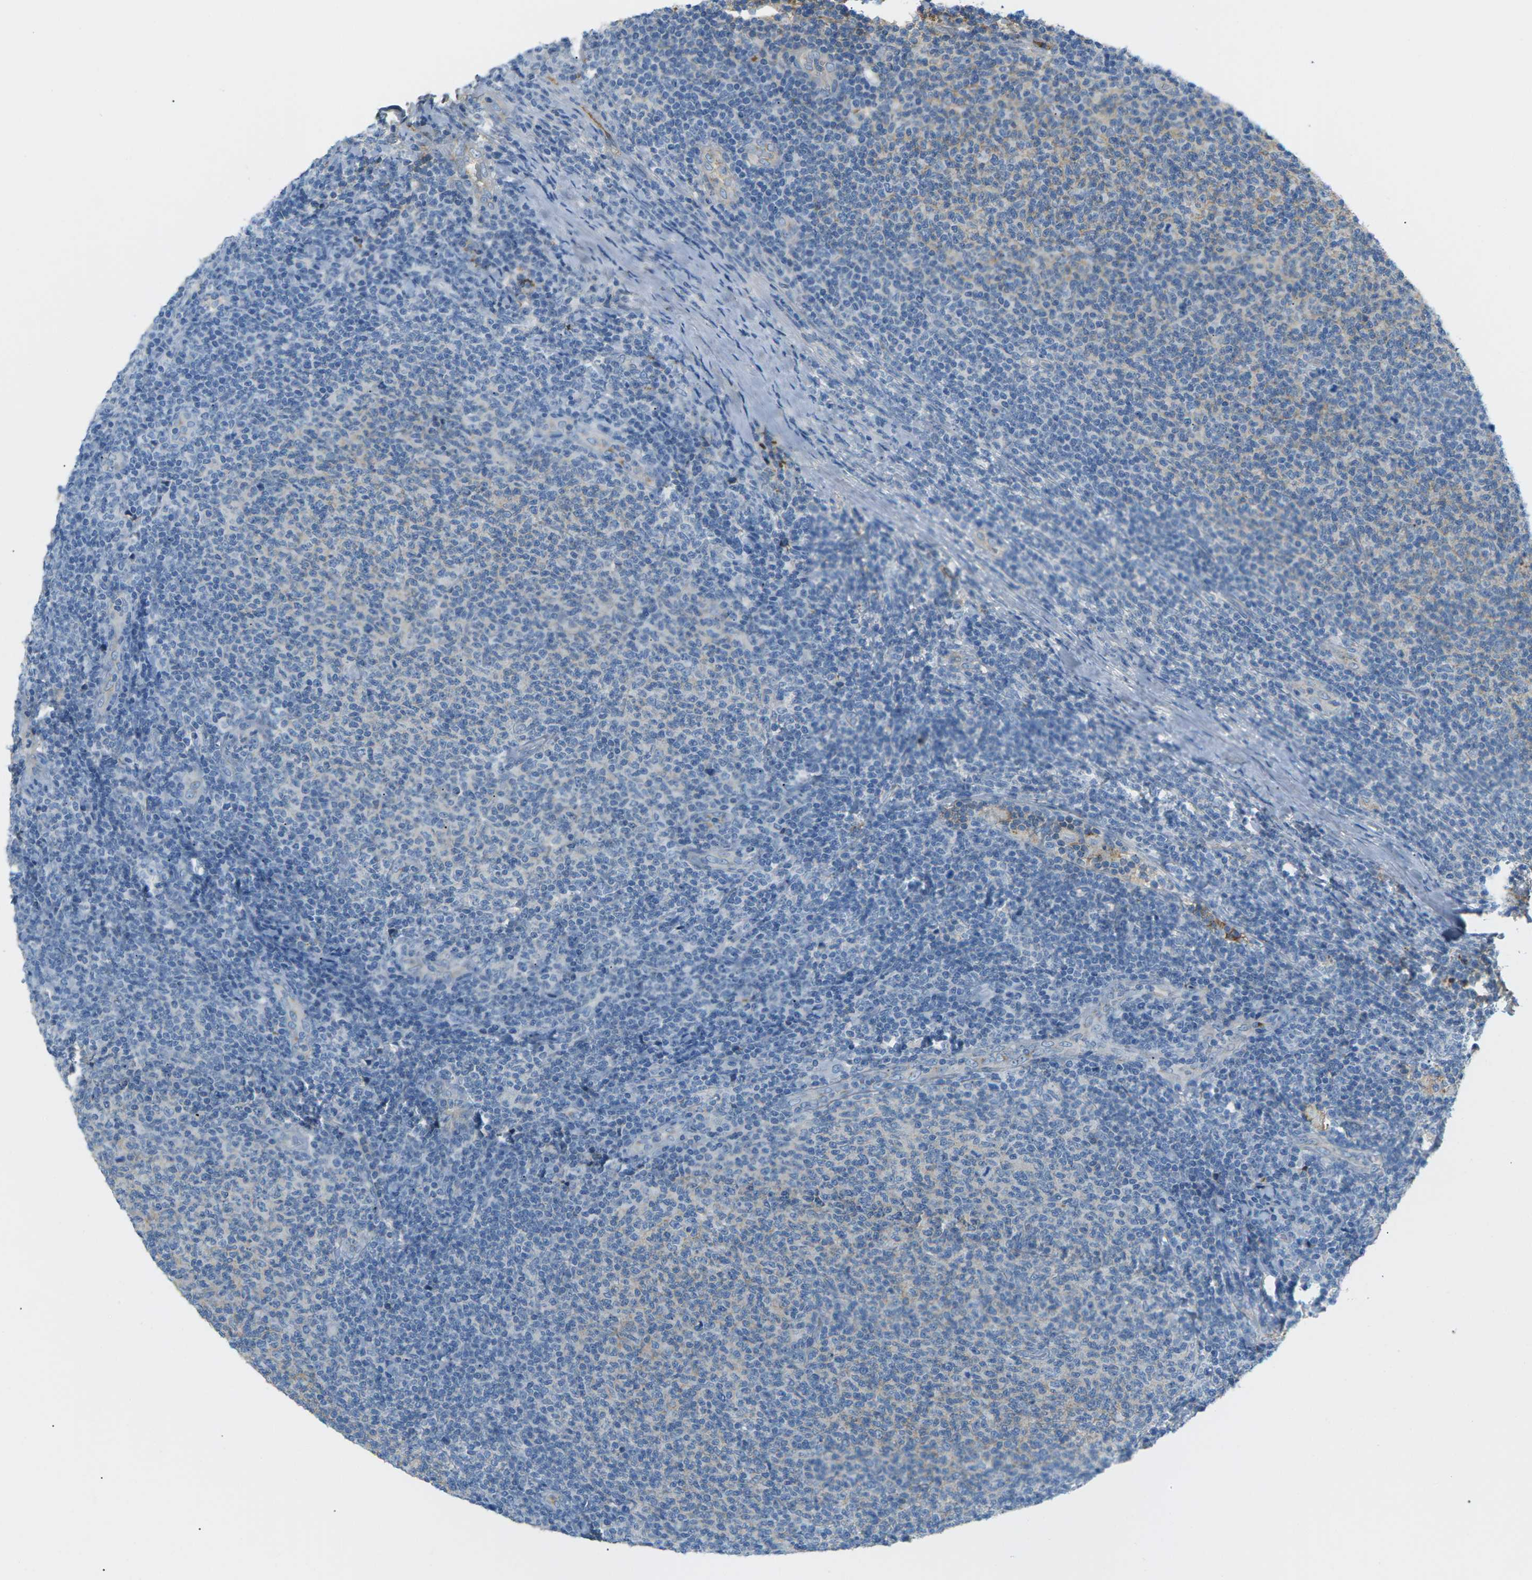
{"staining": {"intensity": "negative", "quantity": "none", "location": "none"}, "tissue": "lymphoma", "cell_type": "Tumor cells", "image_type": "cancer", "snomed": [{"axis": "morphology", "description": "Malignant lymphoma, non-Hodgkin's type, Low grade"}, {"axis": "topography", "description": "Lymph node"}], "caption": "Malignant lymphoma, non-Hodgkin's type (low-grade) stained for a protein using immunohistochemistry (IHC) reveals no positivity tumor cells.", "gene": "CFI", "patient": {"sex": "male", "age": 66}}